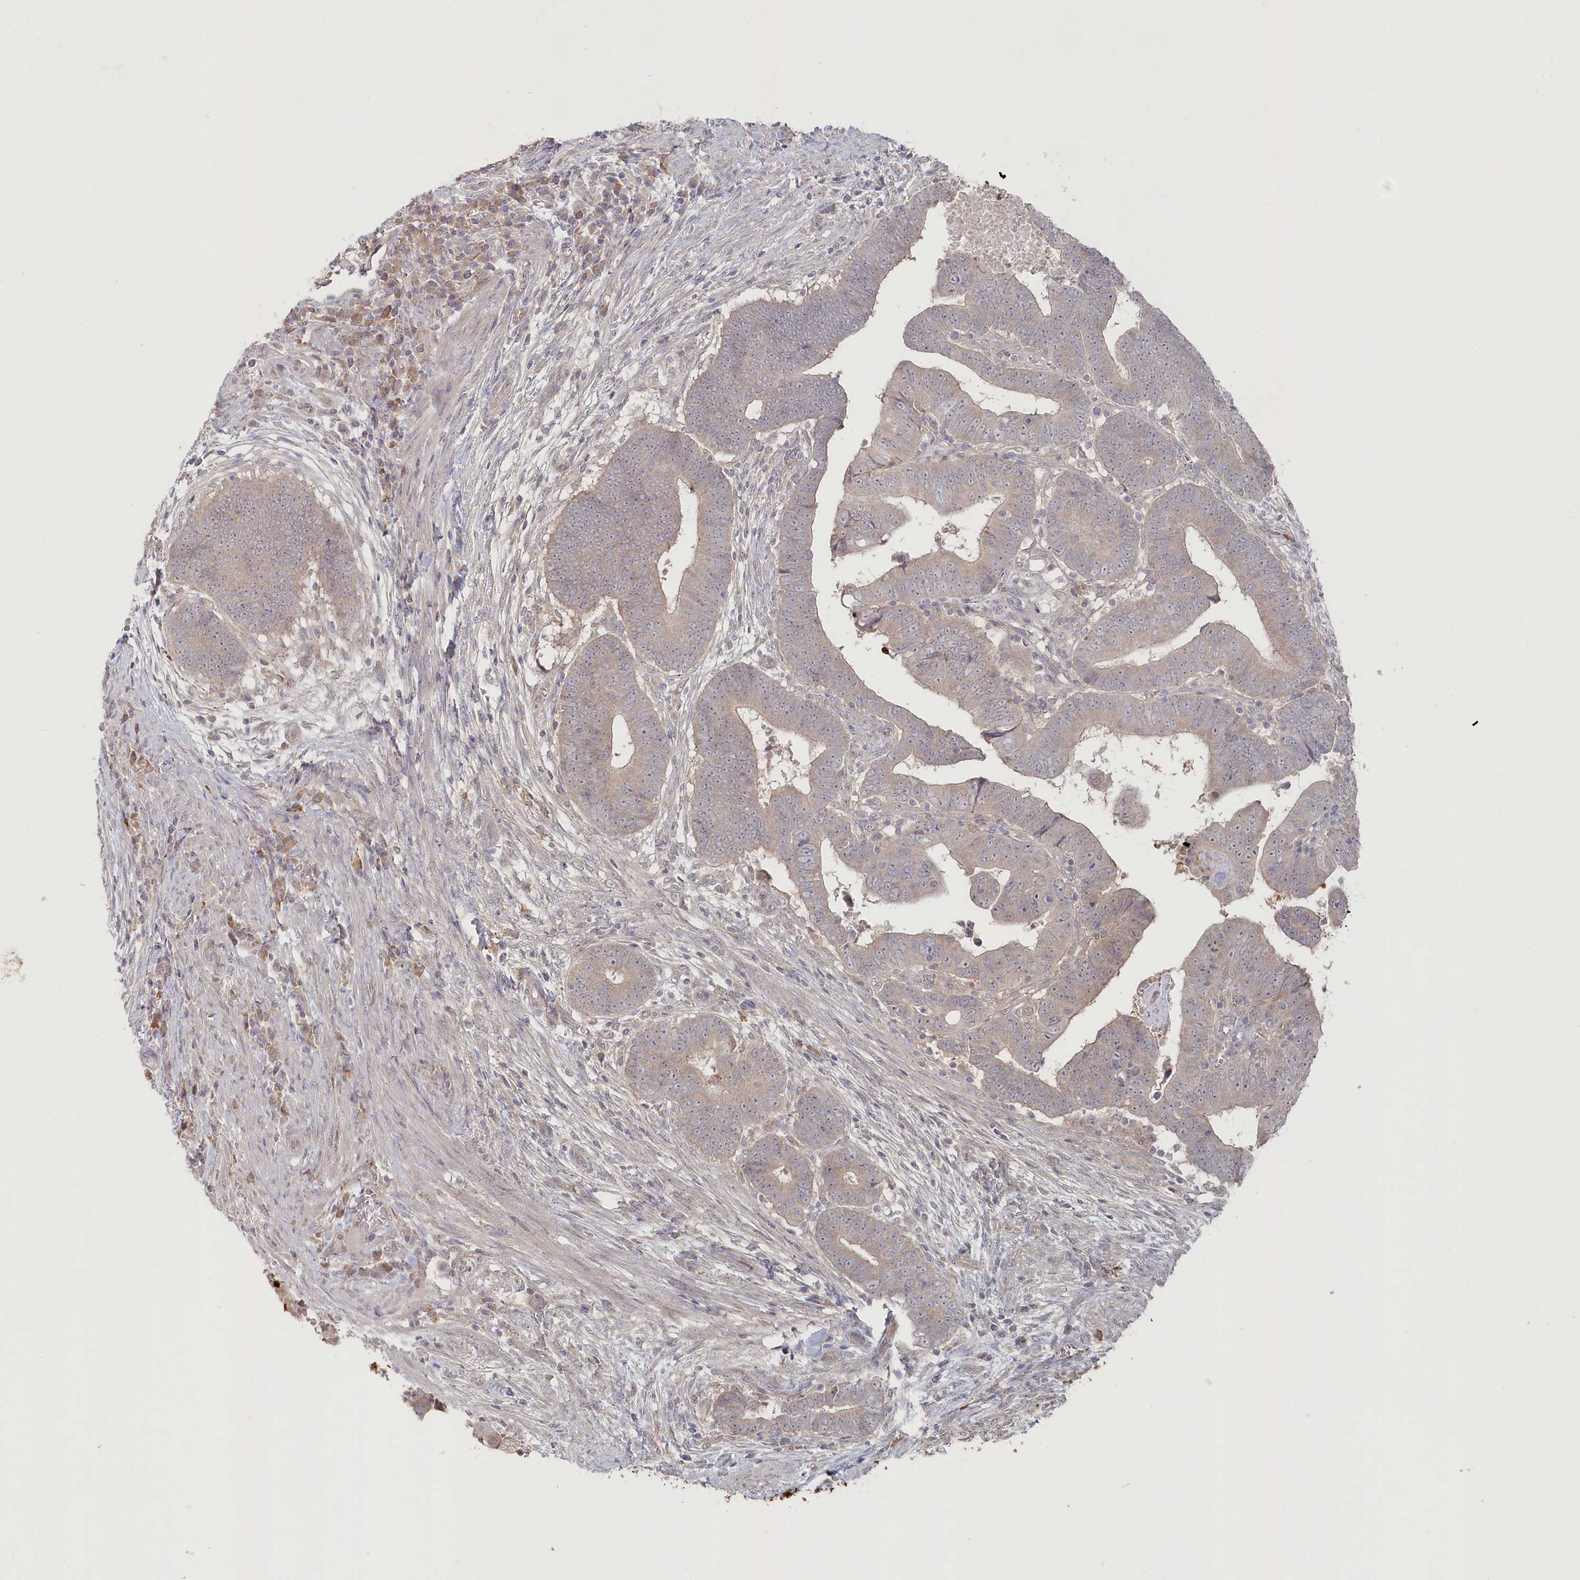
{"staining": {"intensity": "negative", "quantity": "none", "location": "none"}, "tissue": "colorectal cancer", "cell_type": "Tumor cells", "image_type": "cancer", "snomed": [{"axis": "morphology", "description": "Normal tissue, NOS"}, {"axis": "morphology", "description": "Adenocarcinoma, NOS"}, {"axis": "topography", "description": "Rectum"}], "caption": "This histopathology image is of adenocarcinoma (colorectal) stained with immunohistochemistry (IHC) to label a protein in brown with the nuclei are counter-stained blue. There is no staining in tumor cells.", "gene": "TGFBRAP1", "patient": {"sex": "female", "age": 65}}